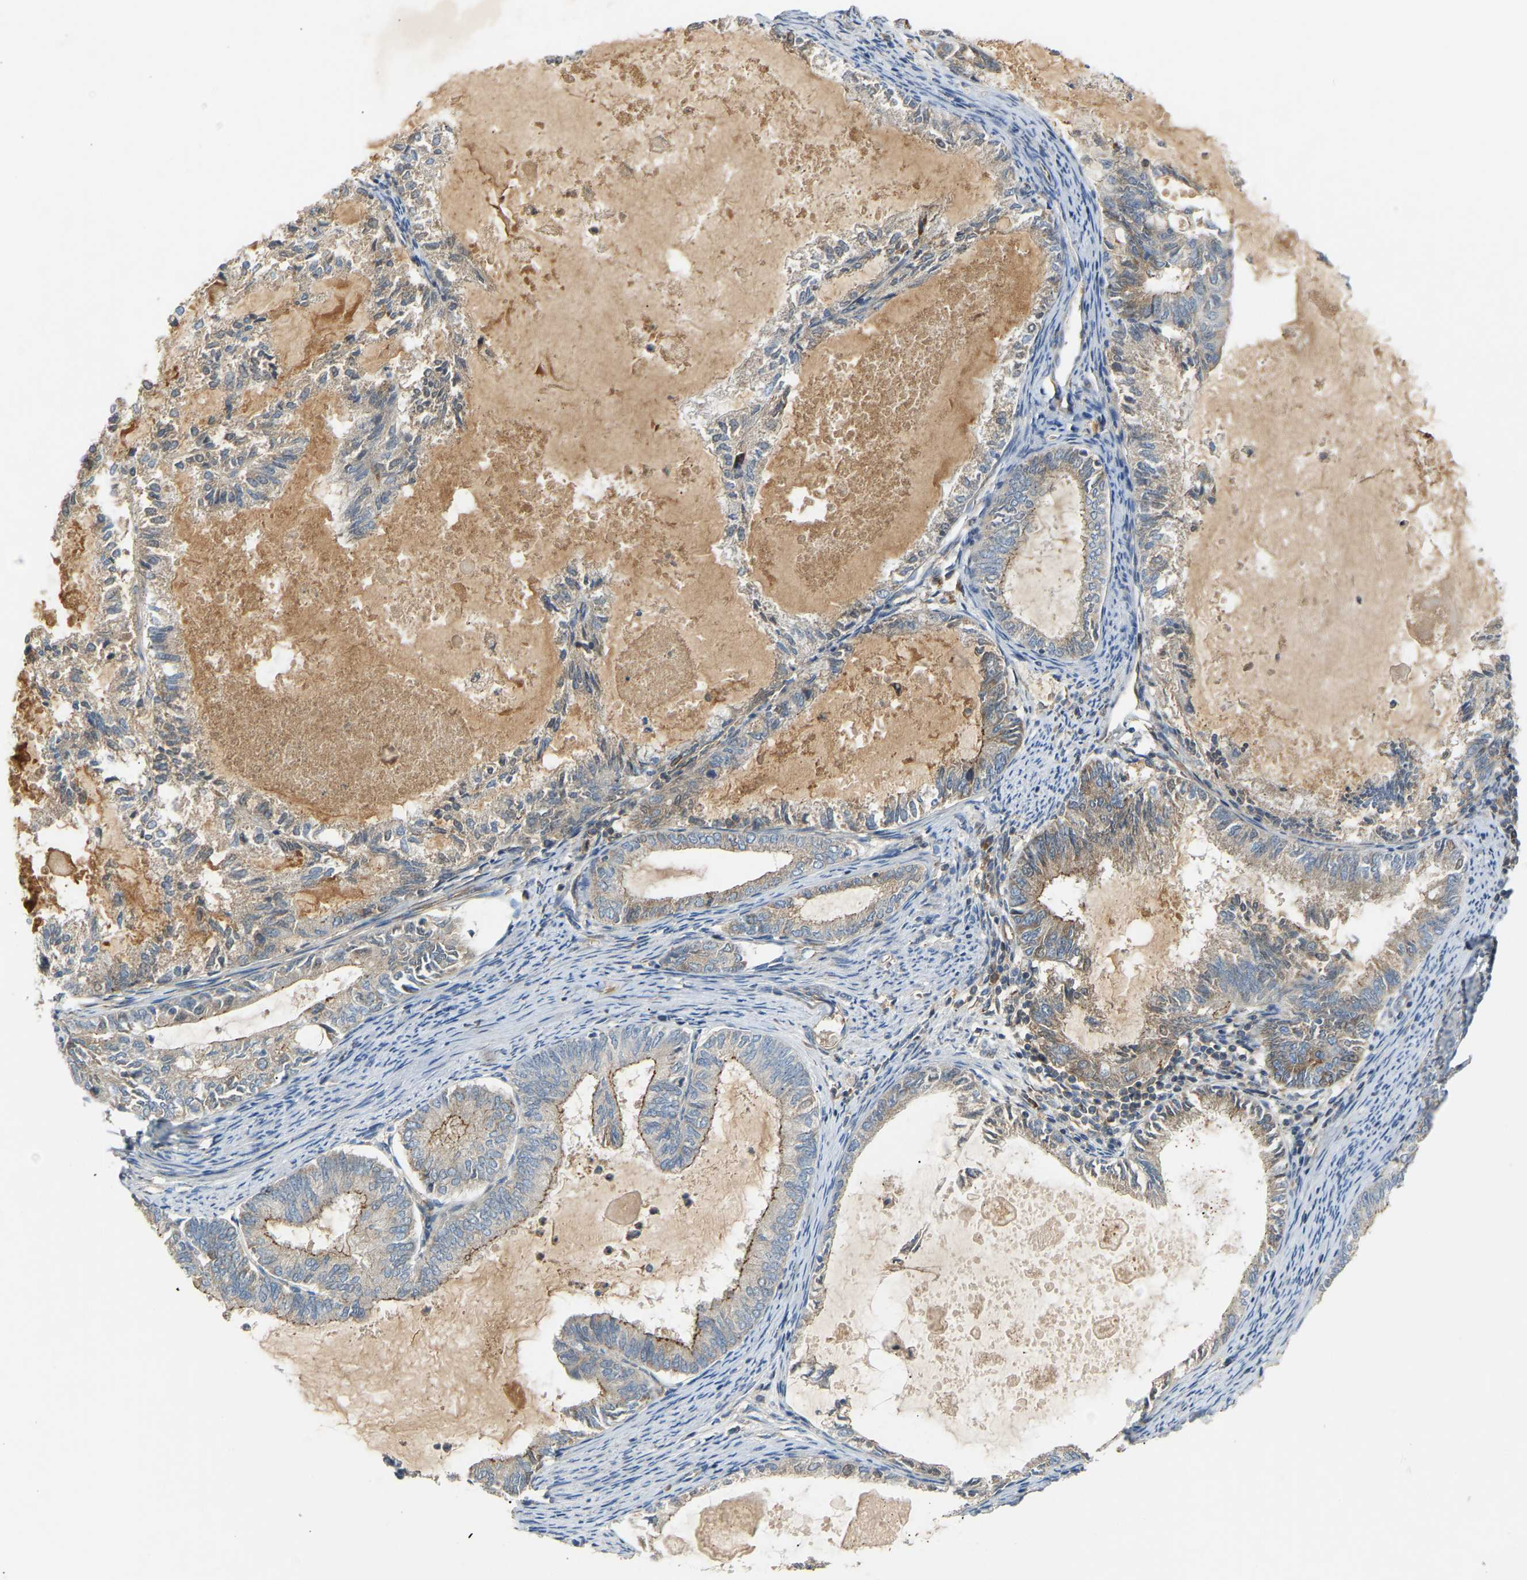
{"staining": {"intensity": "moderate", "quantity": "<25%", "location": "cytoplasmic/membranous"}, "tissue": "endometrial cancer", "cell_type": "Tumor cells", "image_type": "cancer", "snomed": [{"axis": "morphology", "description": "Adenocarcinoma, NOS"}, {"axis": "topography", "description": "Endometrium"}], "caption": "Immunohistochemistry of human adenocarcinoma (endometrial) displays low levels of moderate cytoplasmic/membranous expression in about <25% of tumor cells.", "gene": "PTCD1", "patient": {"sex": "female", "age": 86}}